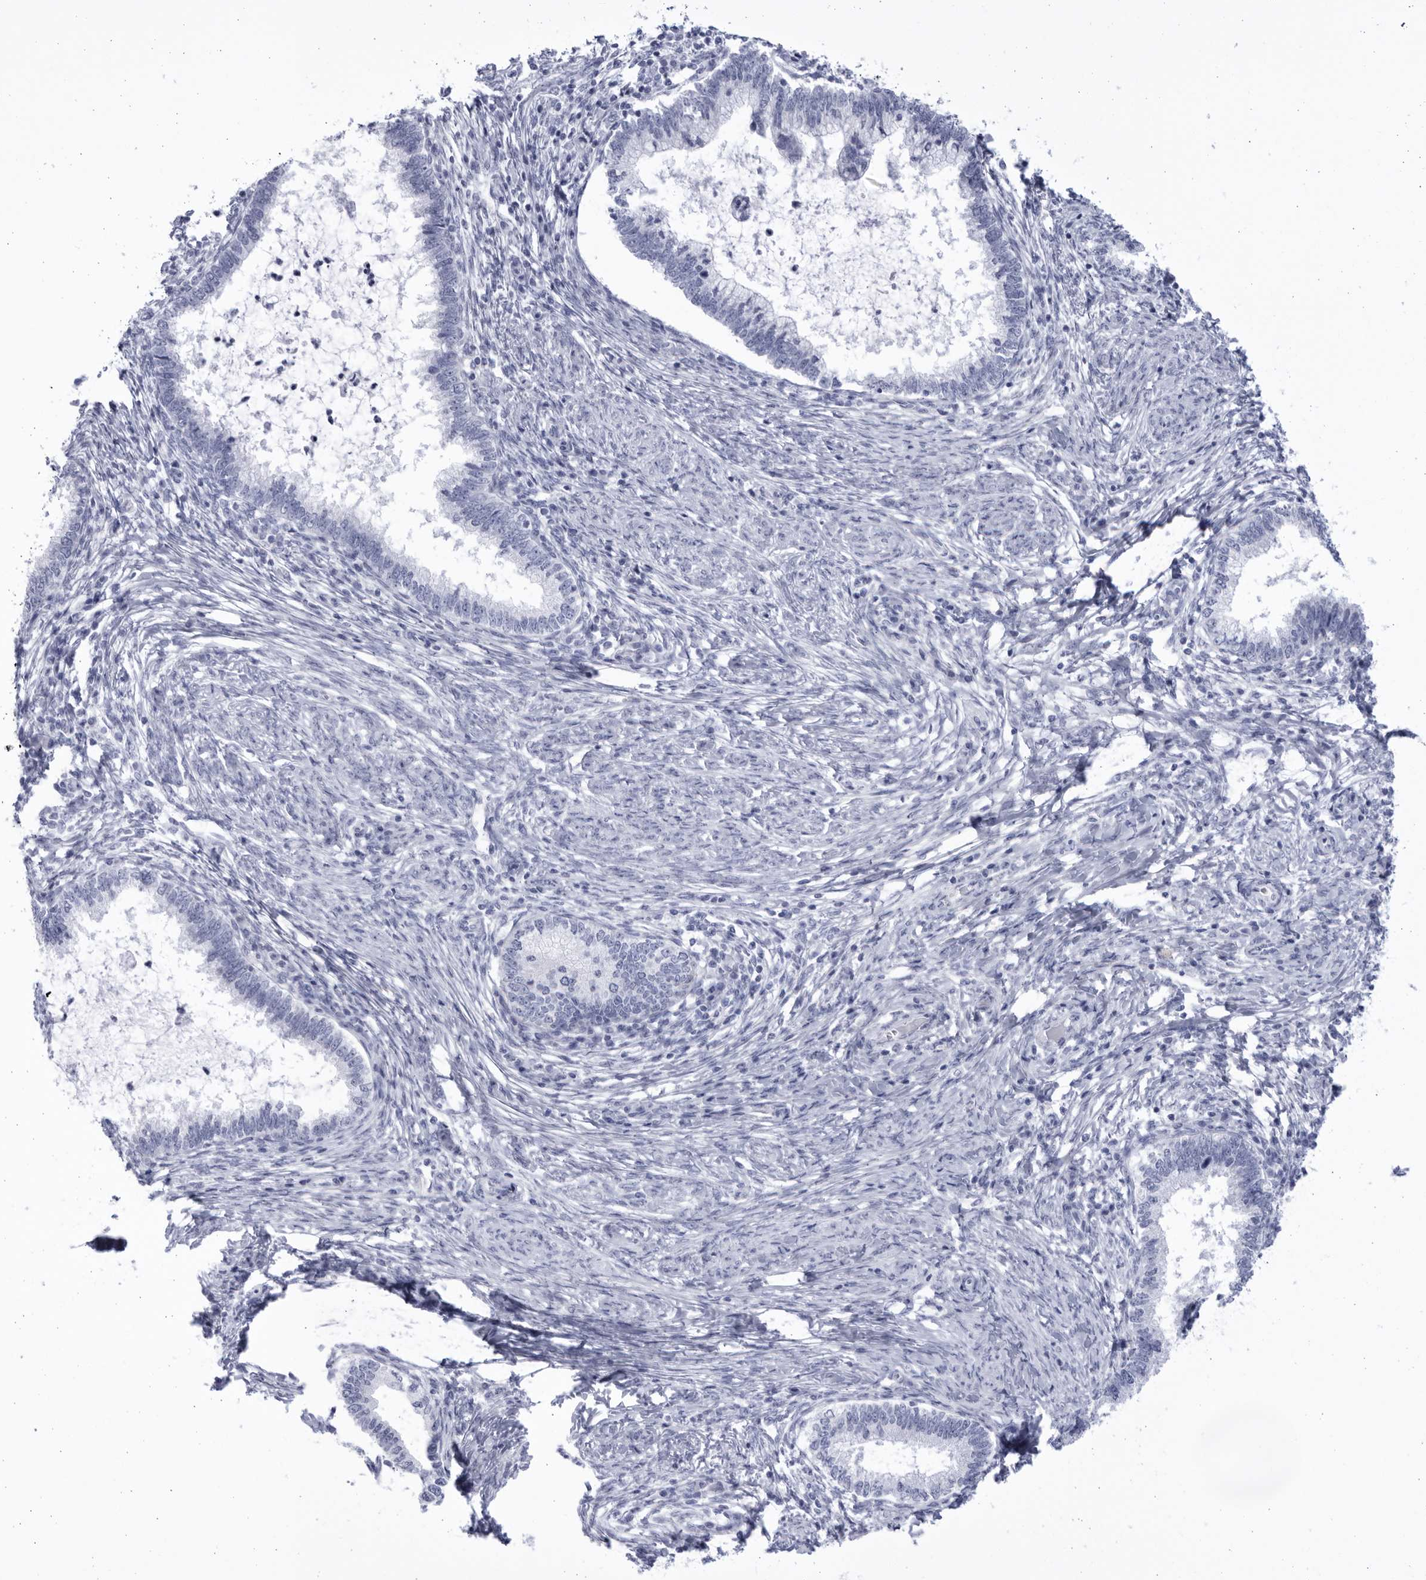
{"staining": {"intensity": "negative", "quantity": "none", "location": "none"}, "tissue": "cervical cancer", "cell_type": "Tumor cells", "image_type": "cancer", "snomed": [{"axis": "morphology", "description": "Adenocarcinoma, NOS"}, {"axis": "topography", "description": "Cervix"}], "caption": "Immunohistochemistry (IHC) image of neoplastic tissue: human cervical cancer (adenocarcinoma) stained with DAB reveals no significant protein staining in tumor cells.", "gene": "CCDC181", "patient": {"sex": "female", "age": 36}}